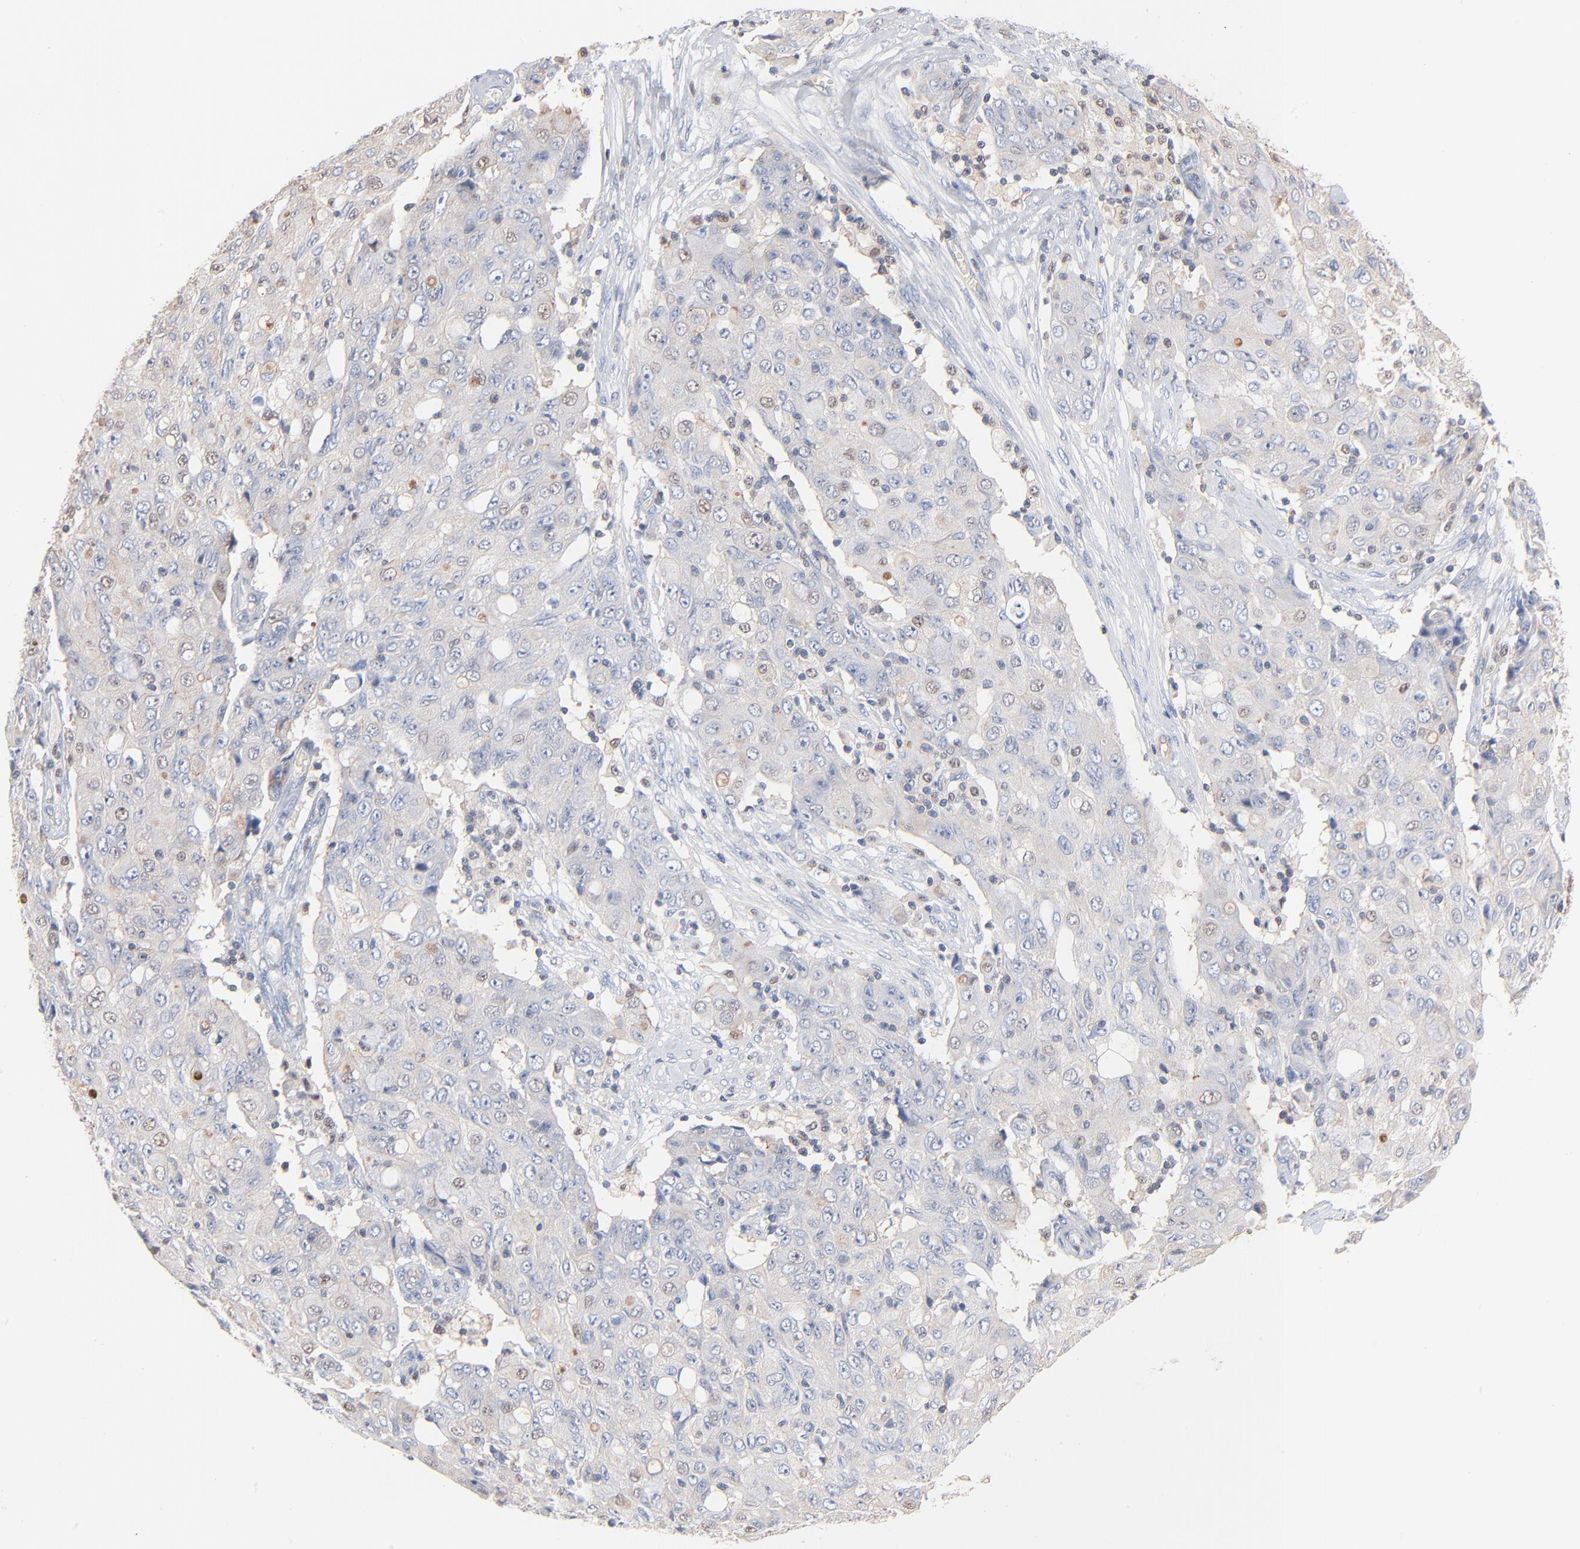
{"staining": {"intensity": "negative", "quantity": "none", "location": "none"}, "tissue": "ovarian cancer", "cell_type": "Tumor cells", "image_type": "cancer", "snomed": [{"axis": "morphology", "description": "Carcinoma, endometroid"}, {"axis": "topography", "description": "Ovary"}], "caption": "A histopathology image of human endometroid carcinoma (ovarian) is negative for staining in tumor cells.", "gene": "ARHGEF6", "patient": {"sex": "female", "age": 42}}